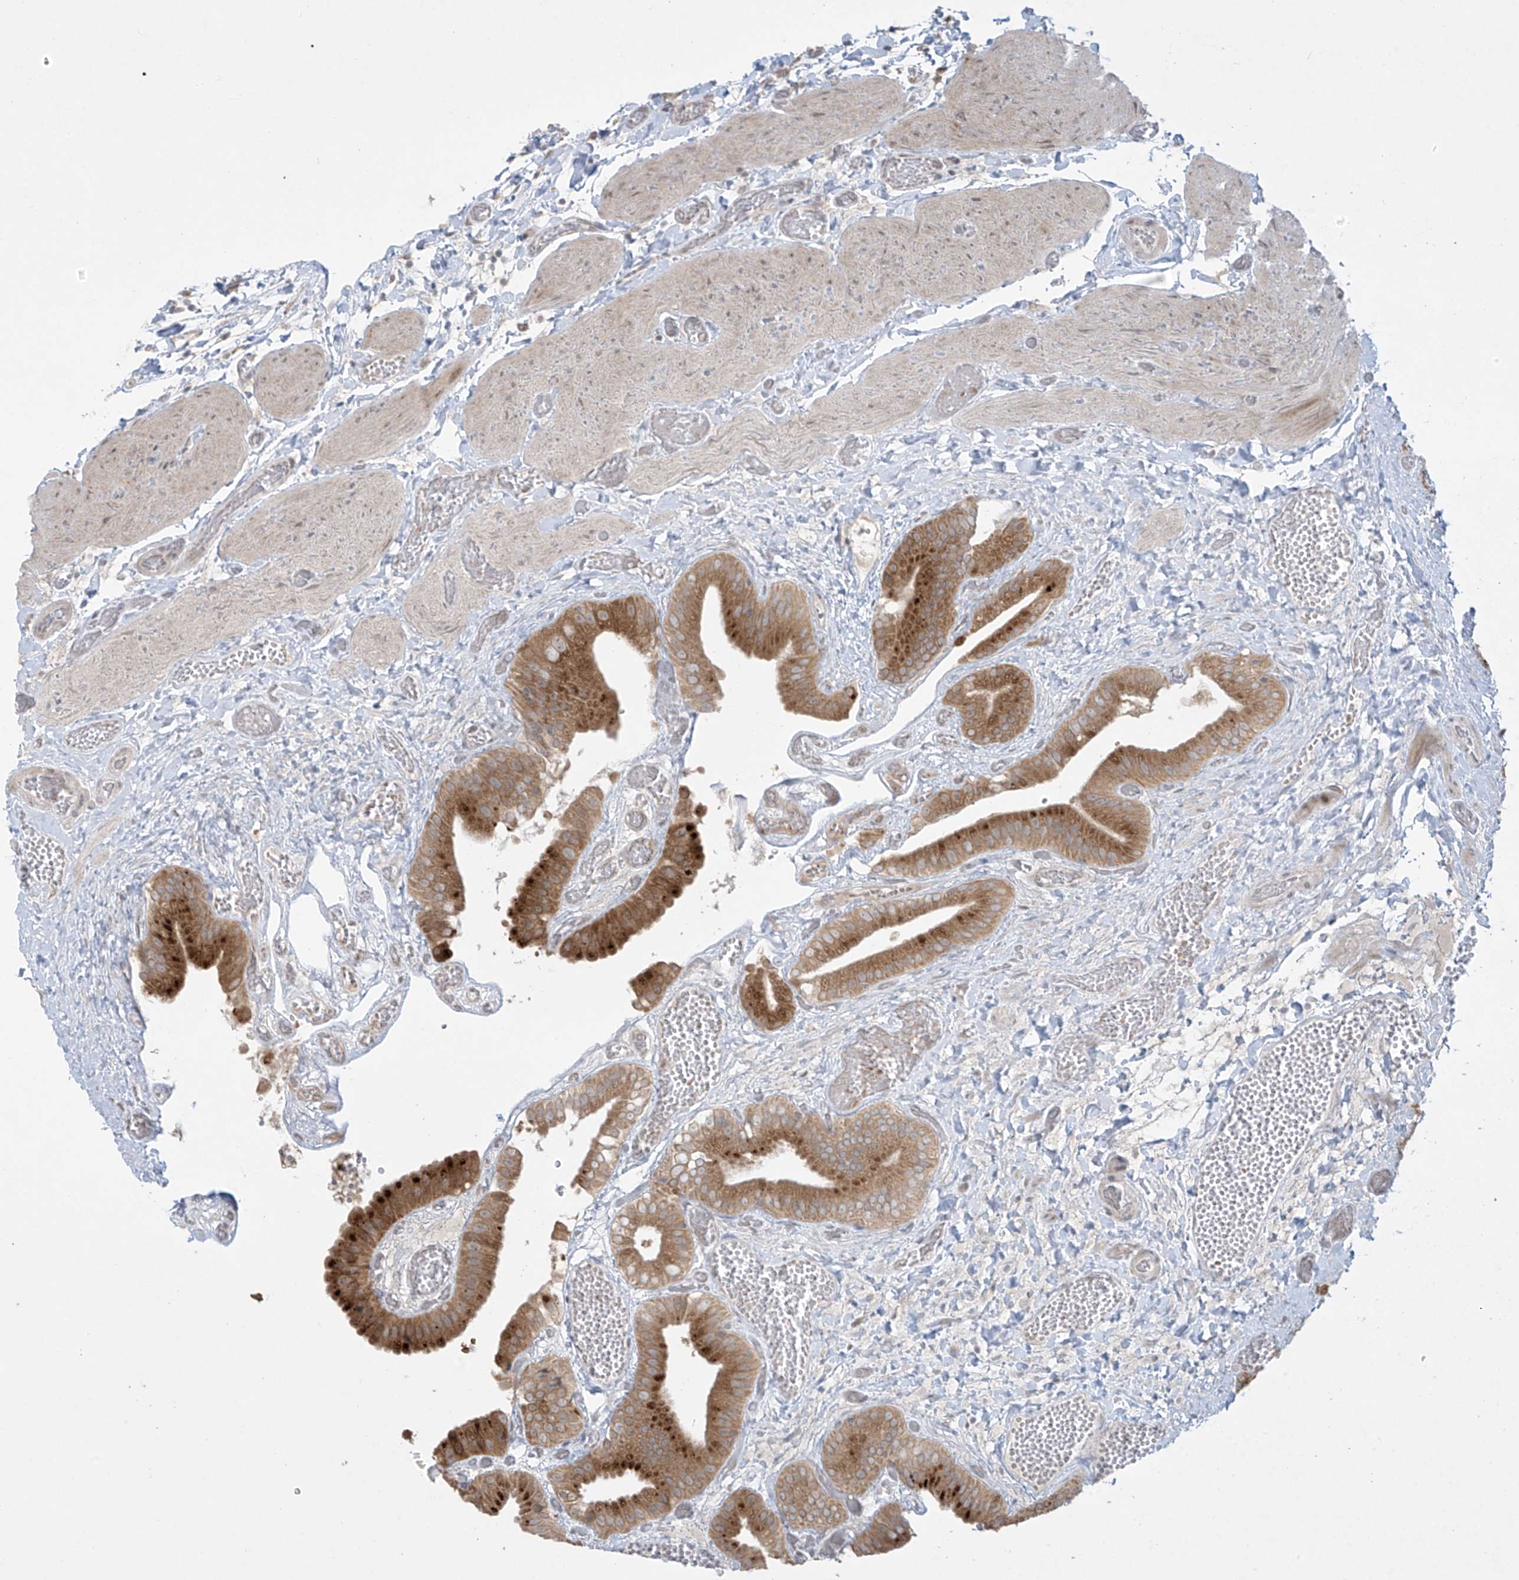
{"staining": {"intensity": "strong", "quantity": ">75%", "location": "cytoplasmic/membranous"}, "tissue": "gallbladder", "cell_type": "Glandular cells", "image_type": "normal", "snomed": [{"axis": "morphology", "description": "Normal tissue, NOS"}, {"axis": "topography", "description": "Gallbladder"}], "caption": "A high-resolution micrograph shows IHC staining of benign gallbladder, which exhibits strong cytoplasmic/membranous positivity in about >75% of glandular cells. (IHC, brightfield microscopy, high magnification).", "gene": "PPAT", "patient": {"sex": "female", "age": 64}}